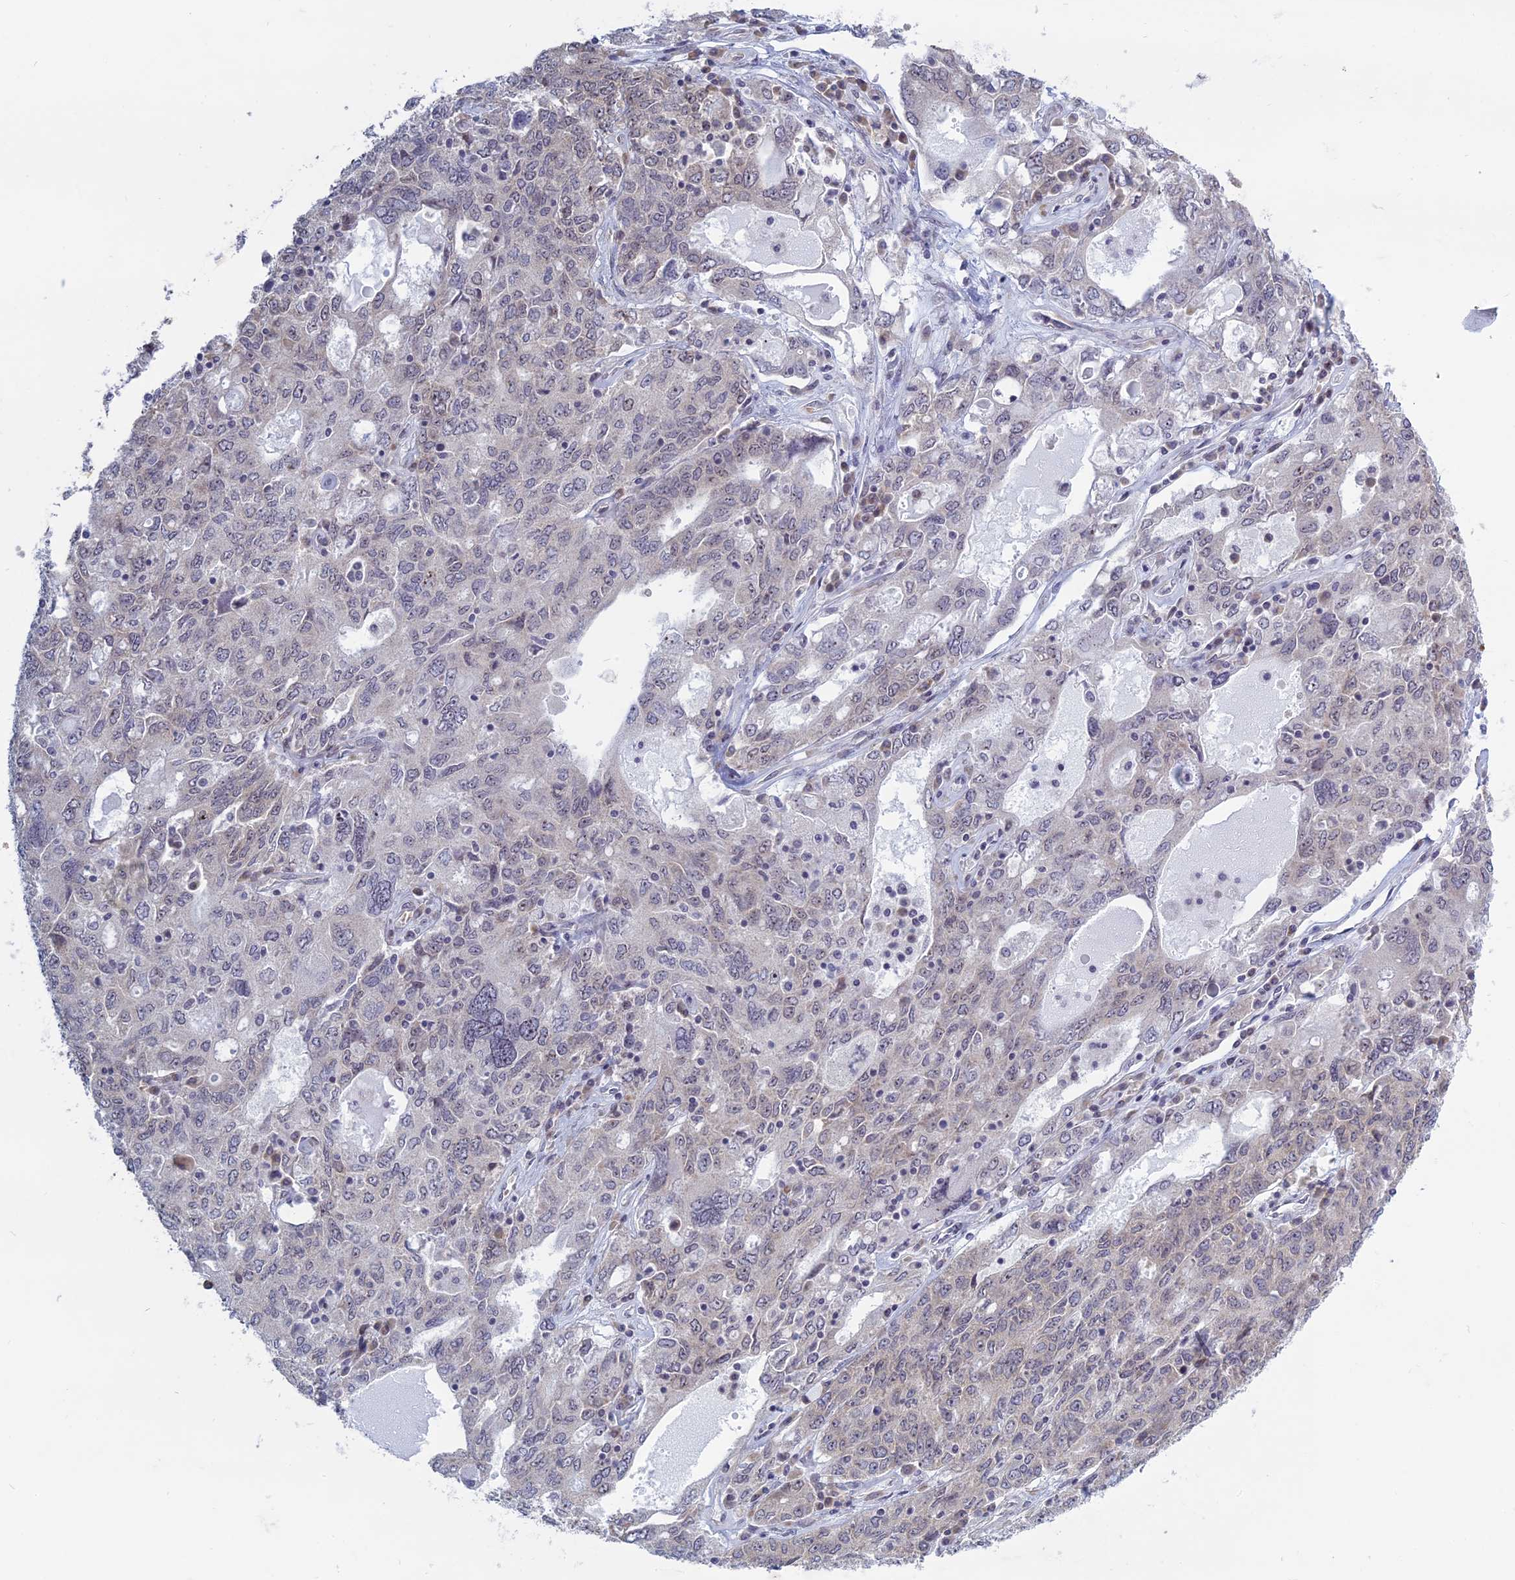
{"staining": {"intensity": "weak", "quantity": "<25%", "location": "cytoplasmic/membranous"}, "tissue": "ovarian cancer", "cell_type": "Tumor cells", "image_type": "cancer", "snomed": [{"axis": "morphology", "description": "Carcinoma, endometroid"}, {"axis": "topography", "description": "Ovary"}], "caption": "A histopathology image of ovarian cancer (endometroid carcinoma) stained for a protein exhibits no brown staining in tumor cells.", "gene": "RPS19BP1", "patient": {"sex": "female", "age": 62}}